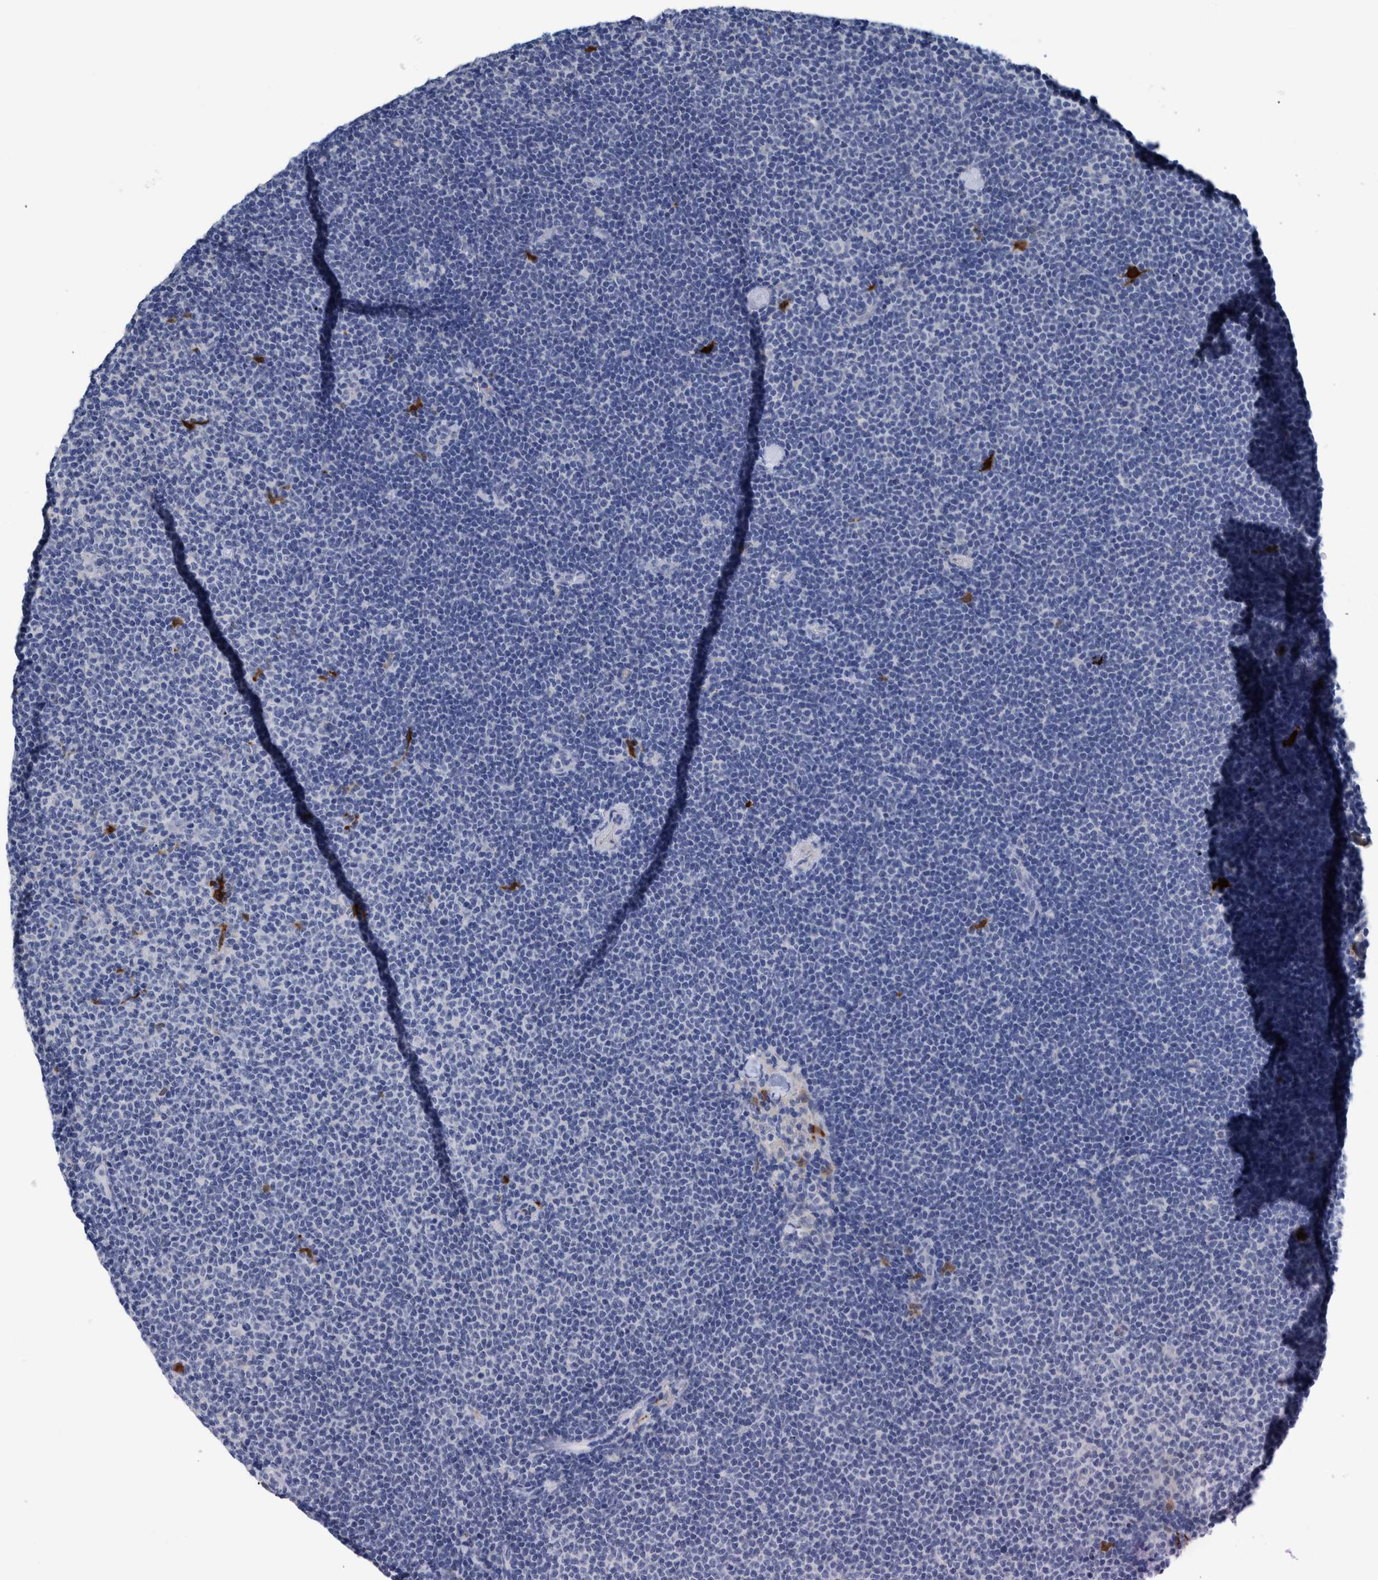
{"staining": {"intensity": "negative", "quantity": "none", "location": "none"}, "tissue": "lymphoma", "cell_type": "Tumor cells", "image_type": "cancer", "snomed": [{"axis": "morphology", "description": "Malignant lymphoma, non-Hodgkin's type, Low grade"}, {"axis": "topography", "description": "Lymph node"}], "caption": "This image is of malignant lymphoma, non-Hodgkin's type (low-grade) stained with immunohistochemistry (IHC) to label a protein in brown with the nuclei are counter-stained blue. There is no positivity in tumor cells. (IHC, brightfield microscopy, high magnification).", "gene": "IDO1", "patient": {"sex": "female", "age": 53}}